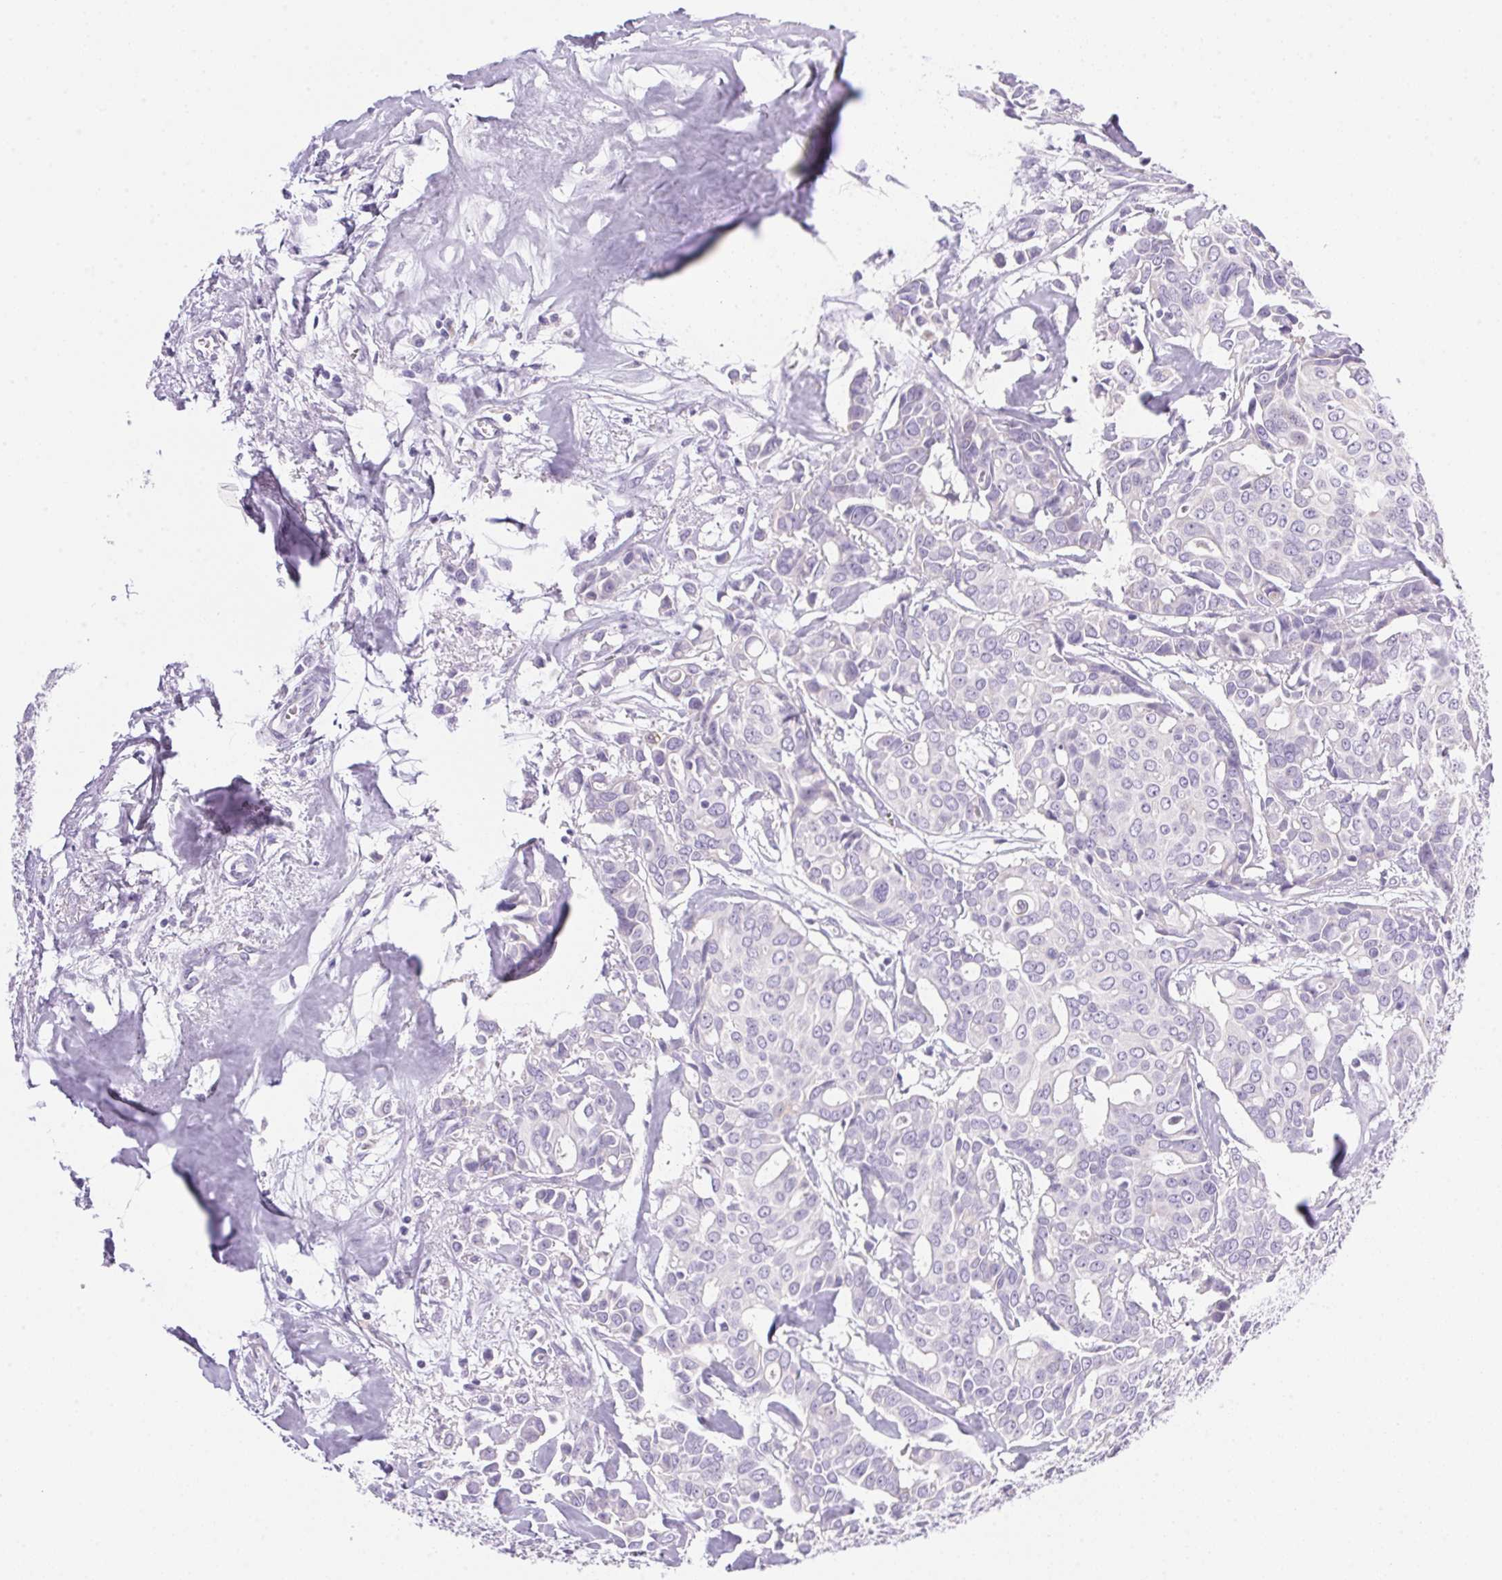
{"staining": {"intensity": "negative", "quantity": "none", "location": "none"}, "tissue": "breast cancer", "cell_type": "Tumor cells", "image_type": "cancer", "snomed": [{"axis": "morphology", "description": "Duct carcinoma"}, {"axis": "topography", "description": "Breast"}], "caption": "The immunohistochemistry (IHC) photomicrograph has no significant staining in tumor cells of breast cancer tissue.", "gene": "DHCR24", "patient": {"sex": "female", "age": 54}}